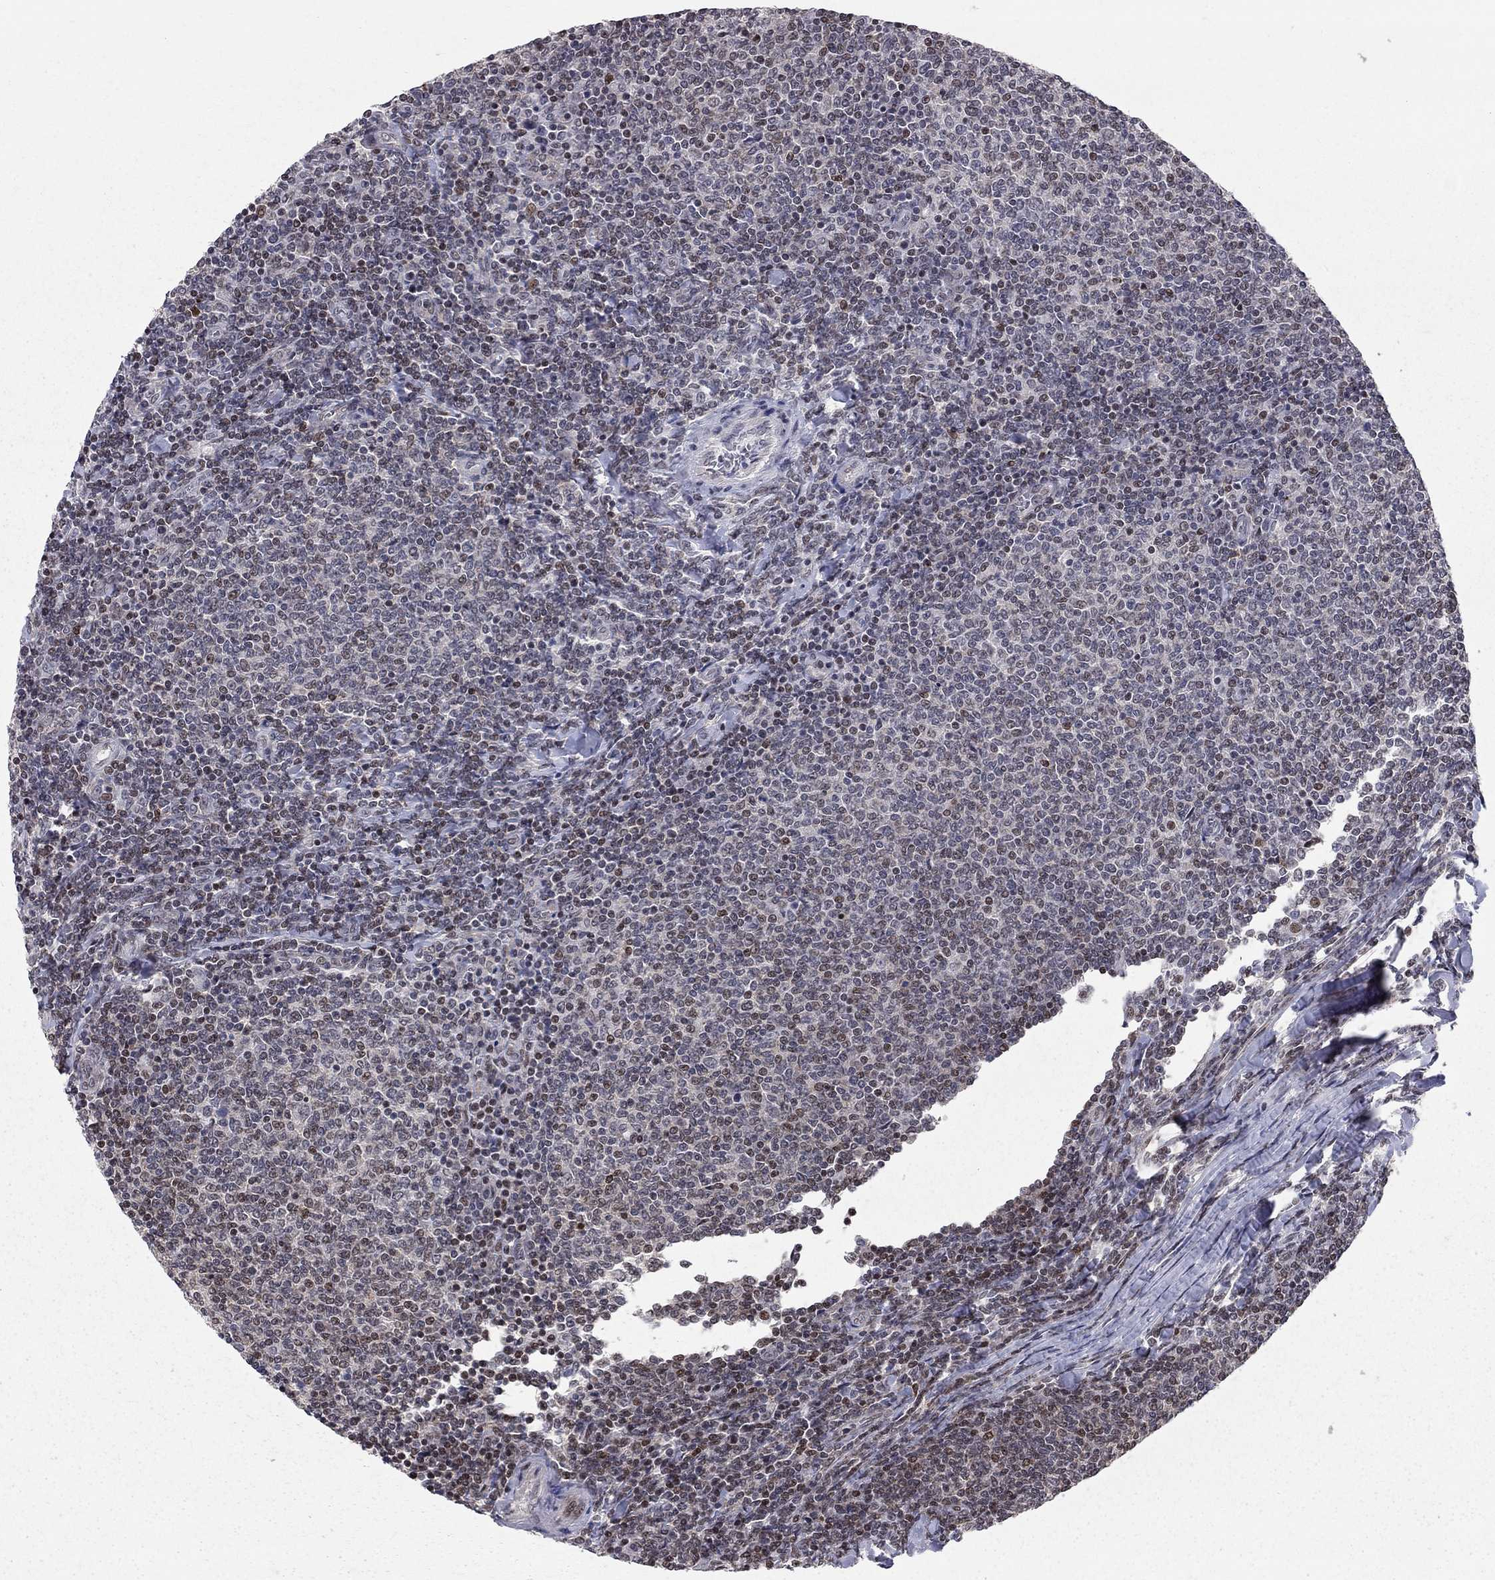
{"staining": {"intensity": "moderate", "quantity": "<25%", "location": "nuclear"}, "tissue": "lymphoma", "cell_type": "Tumor cells", "image_type": "cancer", "snomed": [{"axis": "morphology", "description": "Malignant lymphoma, non-Hodgkin's type, Low grade"}, {"axis": "topography", "description": "Lymph node"}], "caption": "Tumor cells reveal low levels of moderate nuclear expression in about <25% of cells in lymphoma. (DAB (3,3'-diaminobenzidine) IHC with brightfield microscopy, high magnification).", "gene": "HDAC3", "patient": {"sex": "male", "age": 52}}